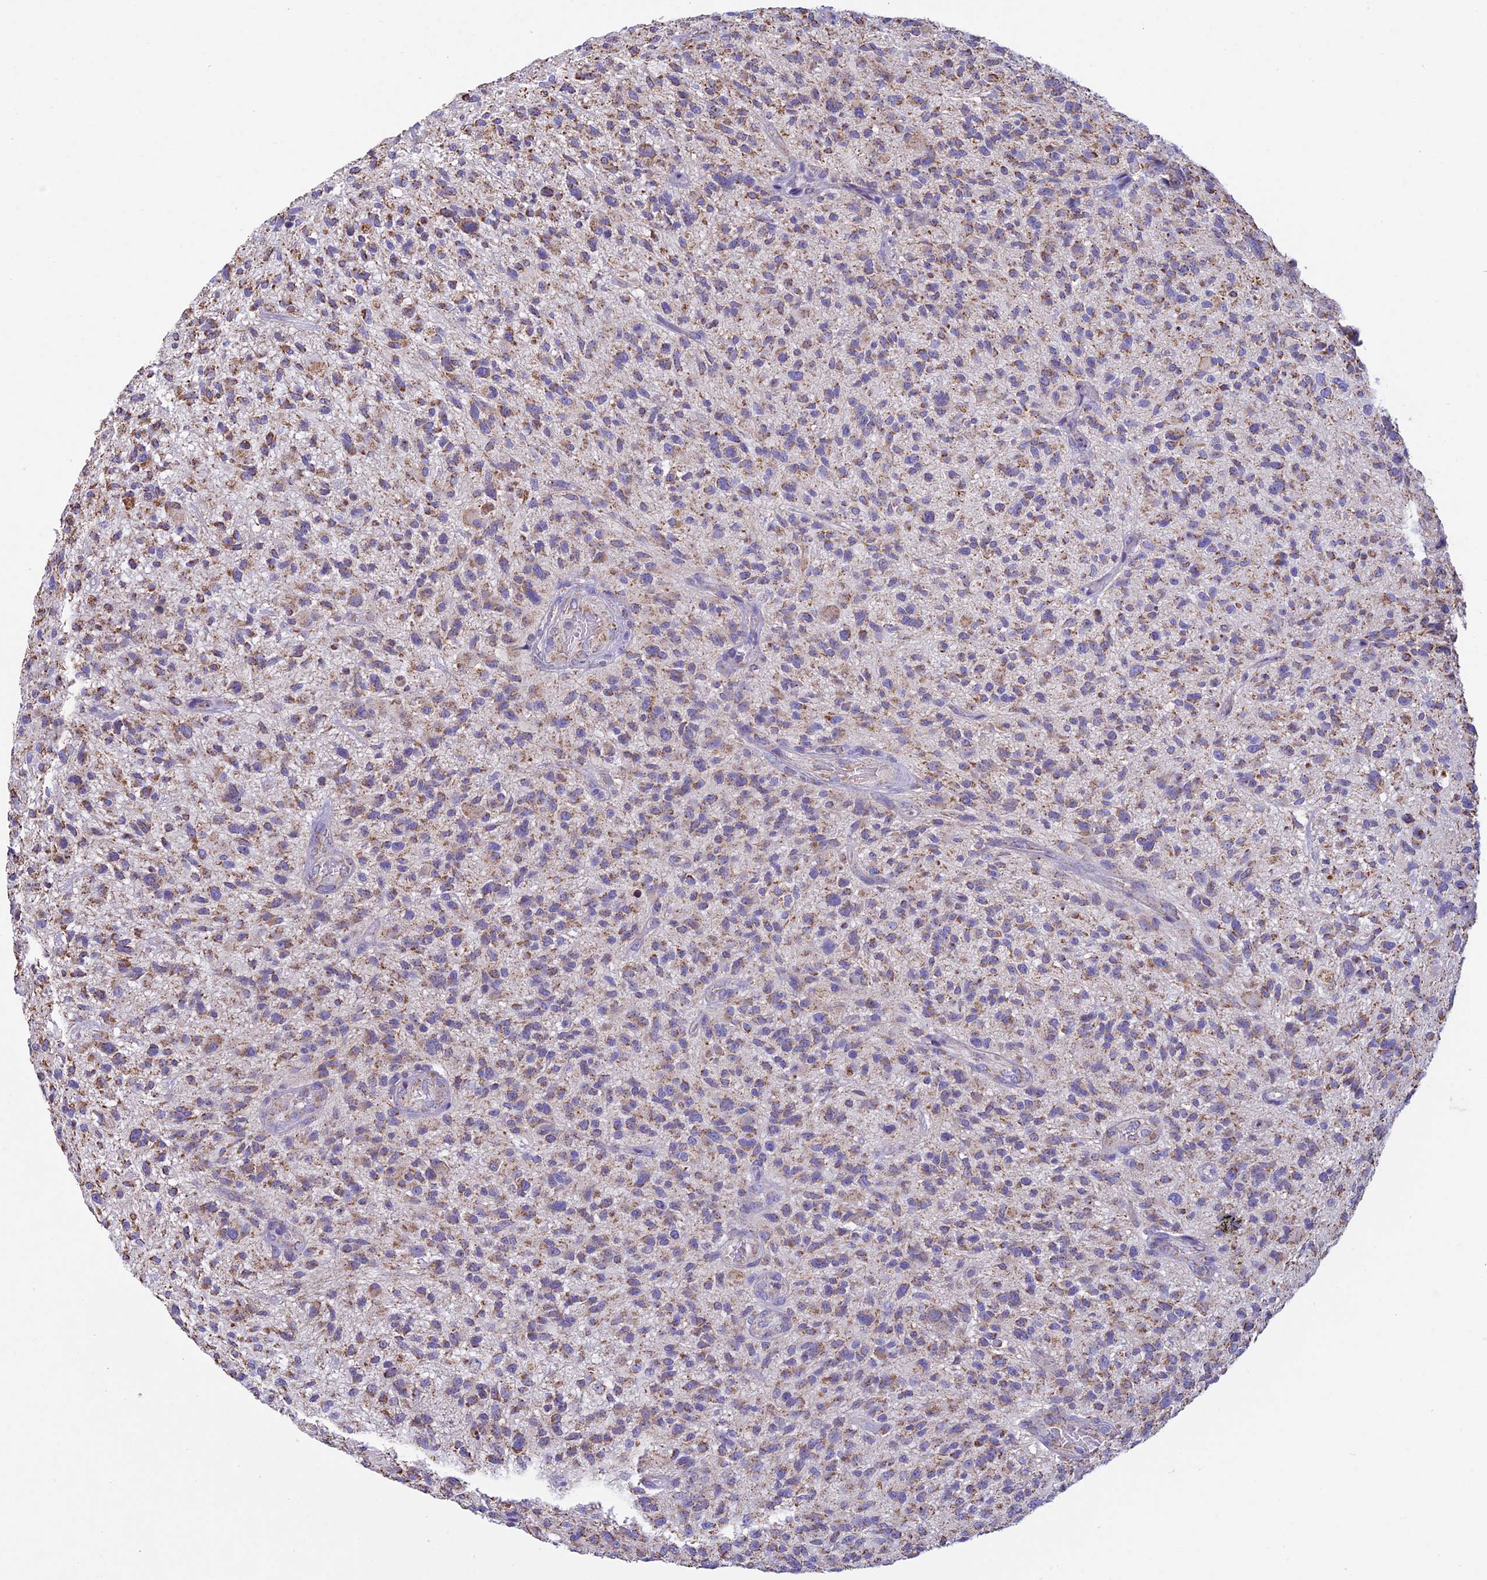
{"staining": {"intensity": "moderate", "quantity": ">75%", "location": "cytoplasmic/membranous"}, "tissue": "glioma", "cell_type": "Tumor cells", "image_type": "cancer", "snomed": [{"axis": "morphology", "description": "Glioma, malignant, High grade"}, {"axis": "topography", "description": "Brain"}], "caption": "A brown stain highlights moderate cytoplasmic/membranous positivity of a protein in malignant glioma (high-grade) tumor cells. Immunohistochemistry stains the protein in brown and the nuclei are stained blue.", "gene": "OR2W3", "patient": {"sex": "male", "age": 47}}